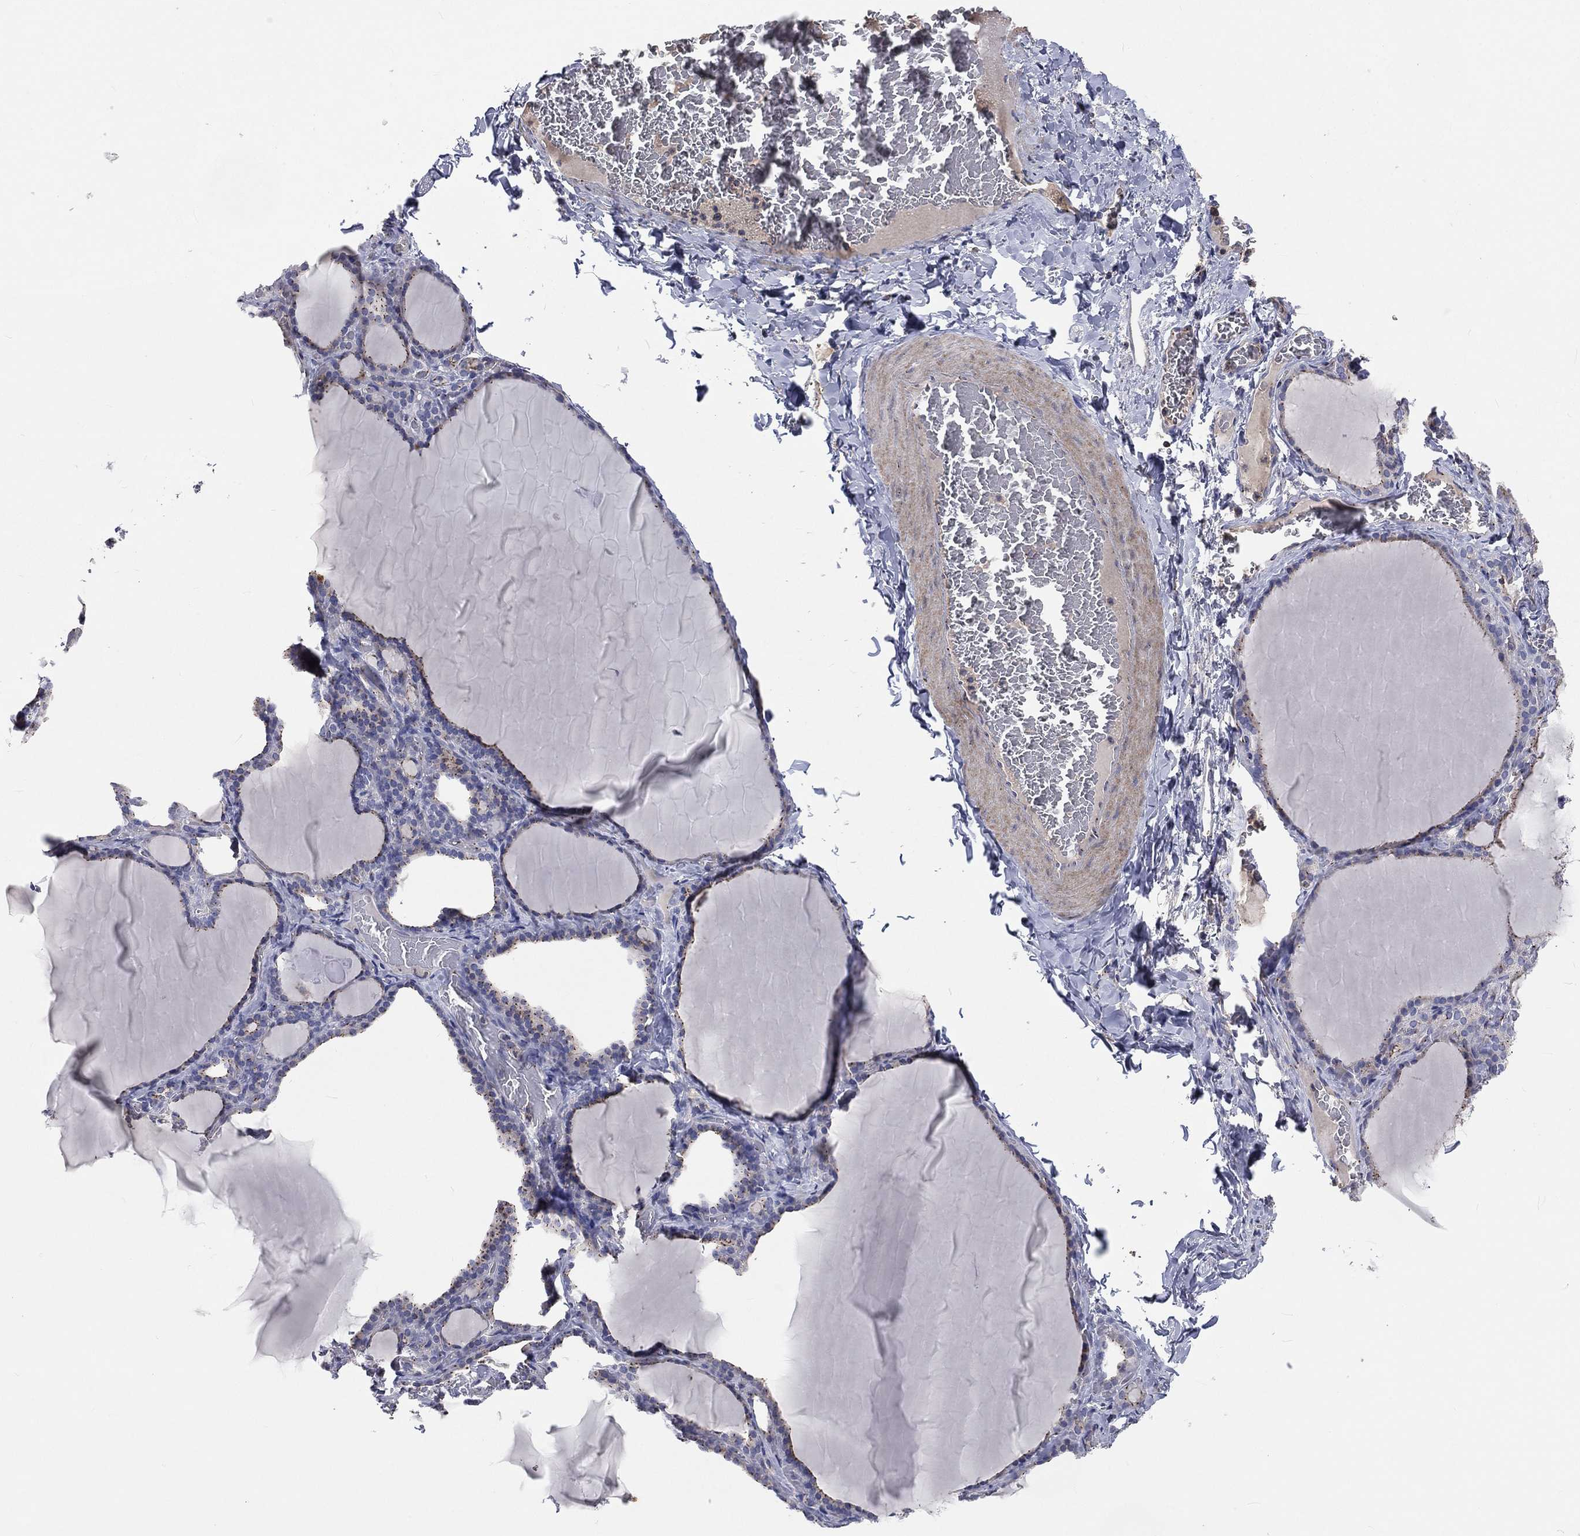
{"staining": {"intensity": "moderate", "quantity": ">75%", "location": "cytoplasmic/membranous"}, "tissue": "thyroid gland", "cell_type": "Glandular cells", "image_type": "normal", "snomed": [{"axis": "morphology", "description": "Normal tissue, NOS"}, {"axis": "morphology", "description": "Hyperplasia, NOS"}, {"axis": "topography", "description": "Thyroid gland"}], "caption": "Moderate cytoplasmic/membranous staining for a protein is present in approximately >75% of glandular cells of normal thyroid gland using IHC.", "gene": "CROCC", "patient": {"sex": "female", "age": 27}}